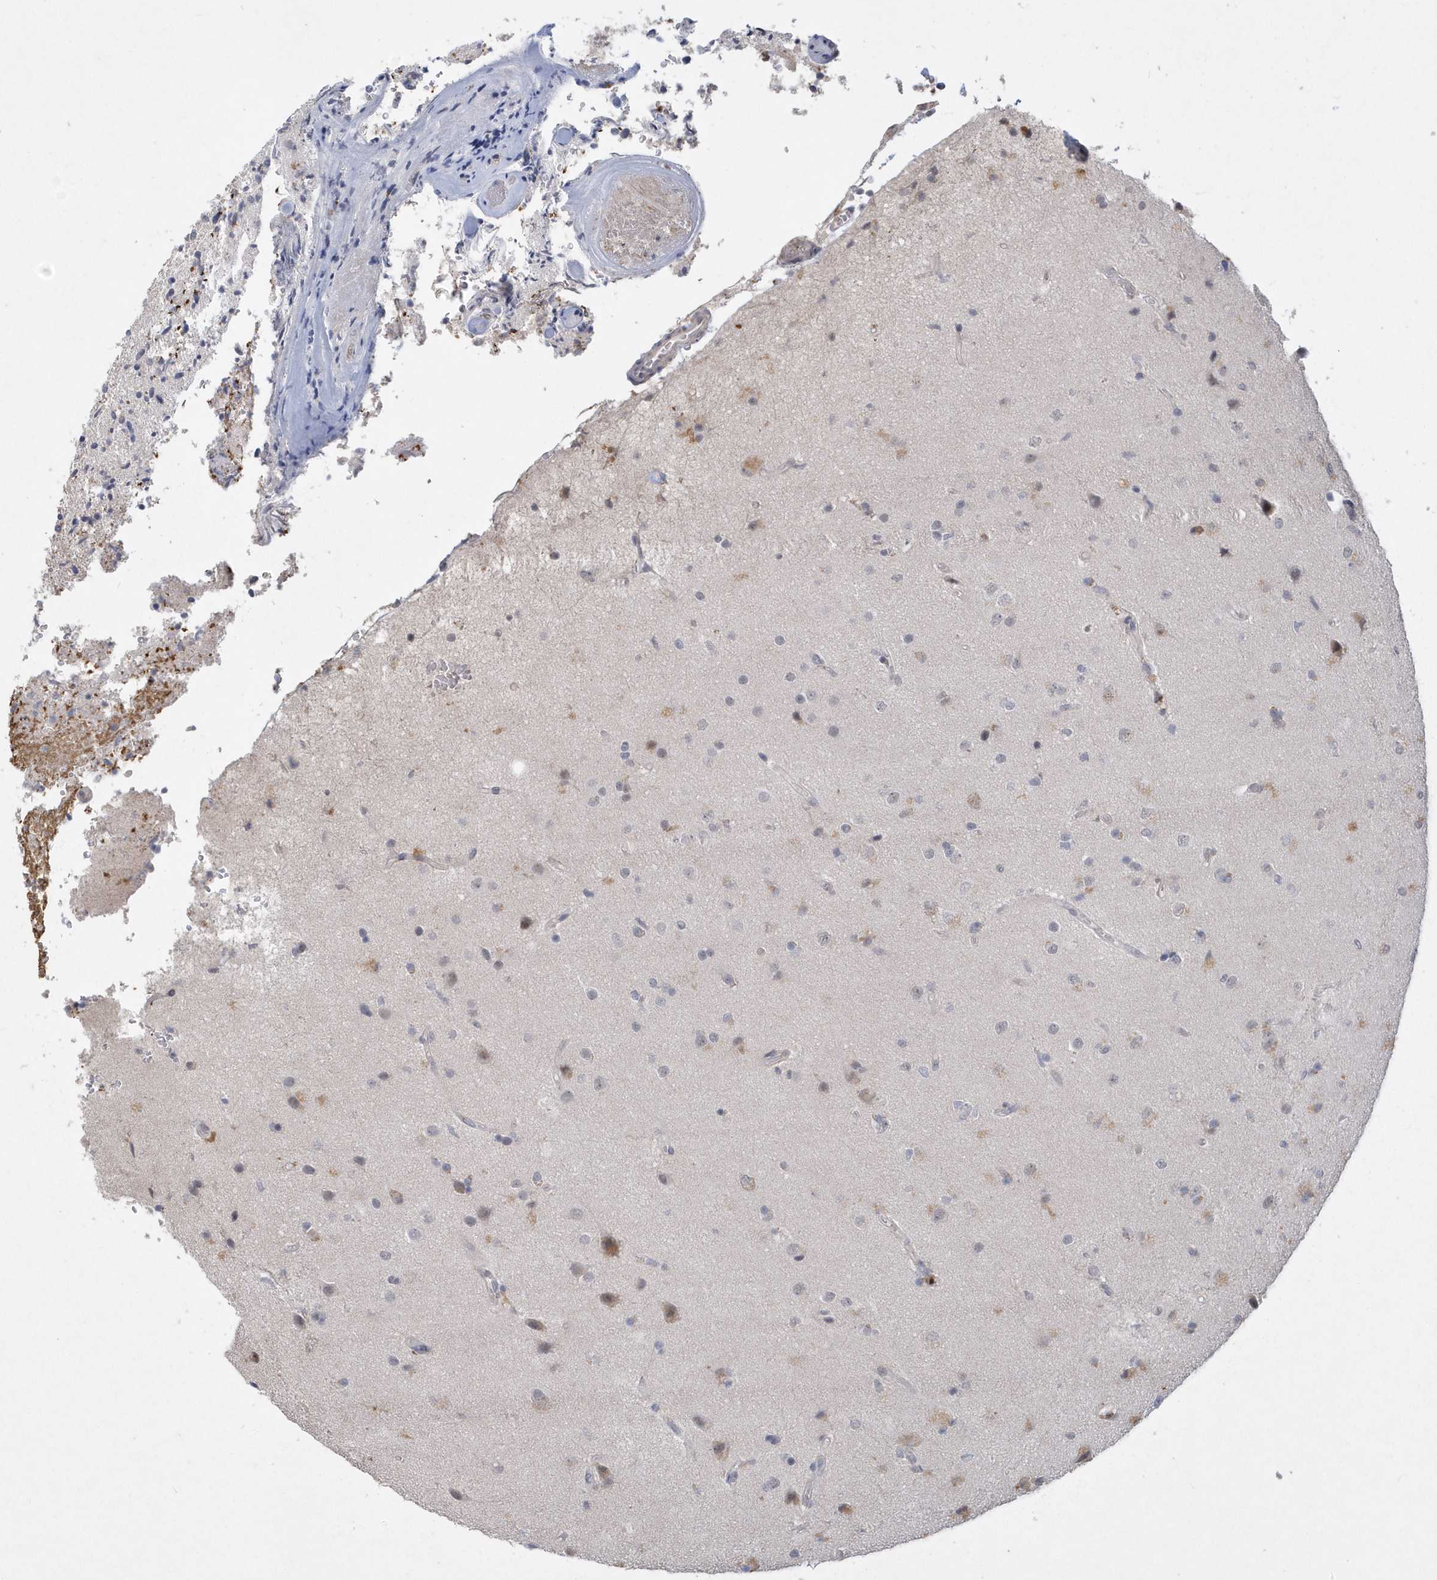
{"staining": {"intensity": "negative", "quantity": "none", "location": "none"}, "tissue": "glioma", "cell_type": "Tumor cells", "image_type": "cancer", "snomed": [{"axis": "morphology", "description": "Glioma, malignant, High grade"}, {"axis": "topography", "description": "Brain"}], "caption": "Malignant high-grade glioma was stained to show a protein in brown. There is no significant positivity in tumor cells.", "gene": "TSPEAR", "patient": {"sex": "male", "age": 72}}